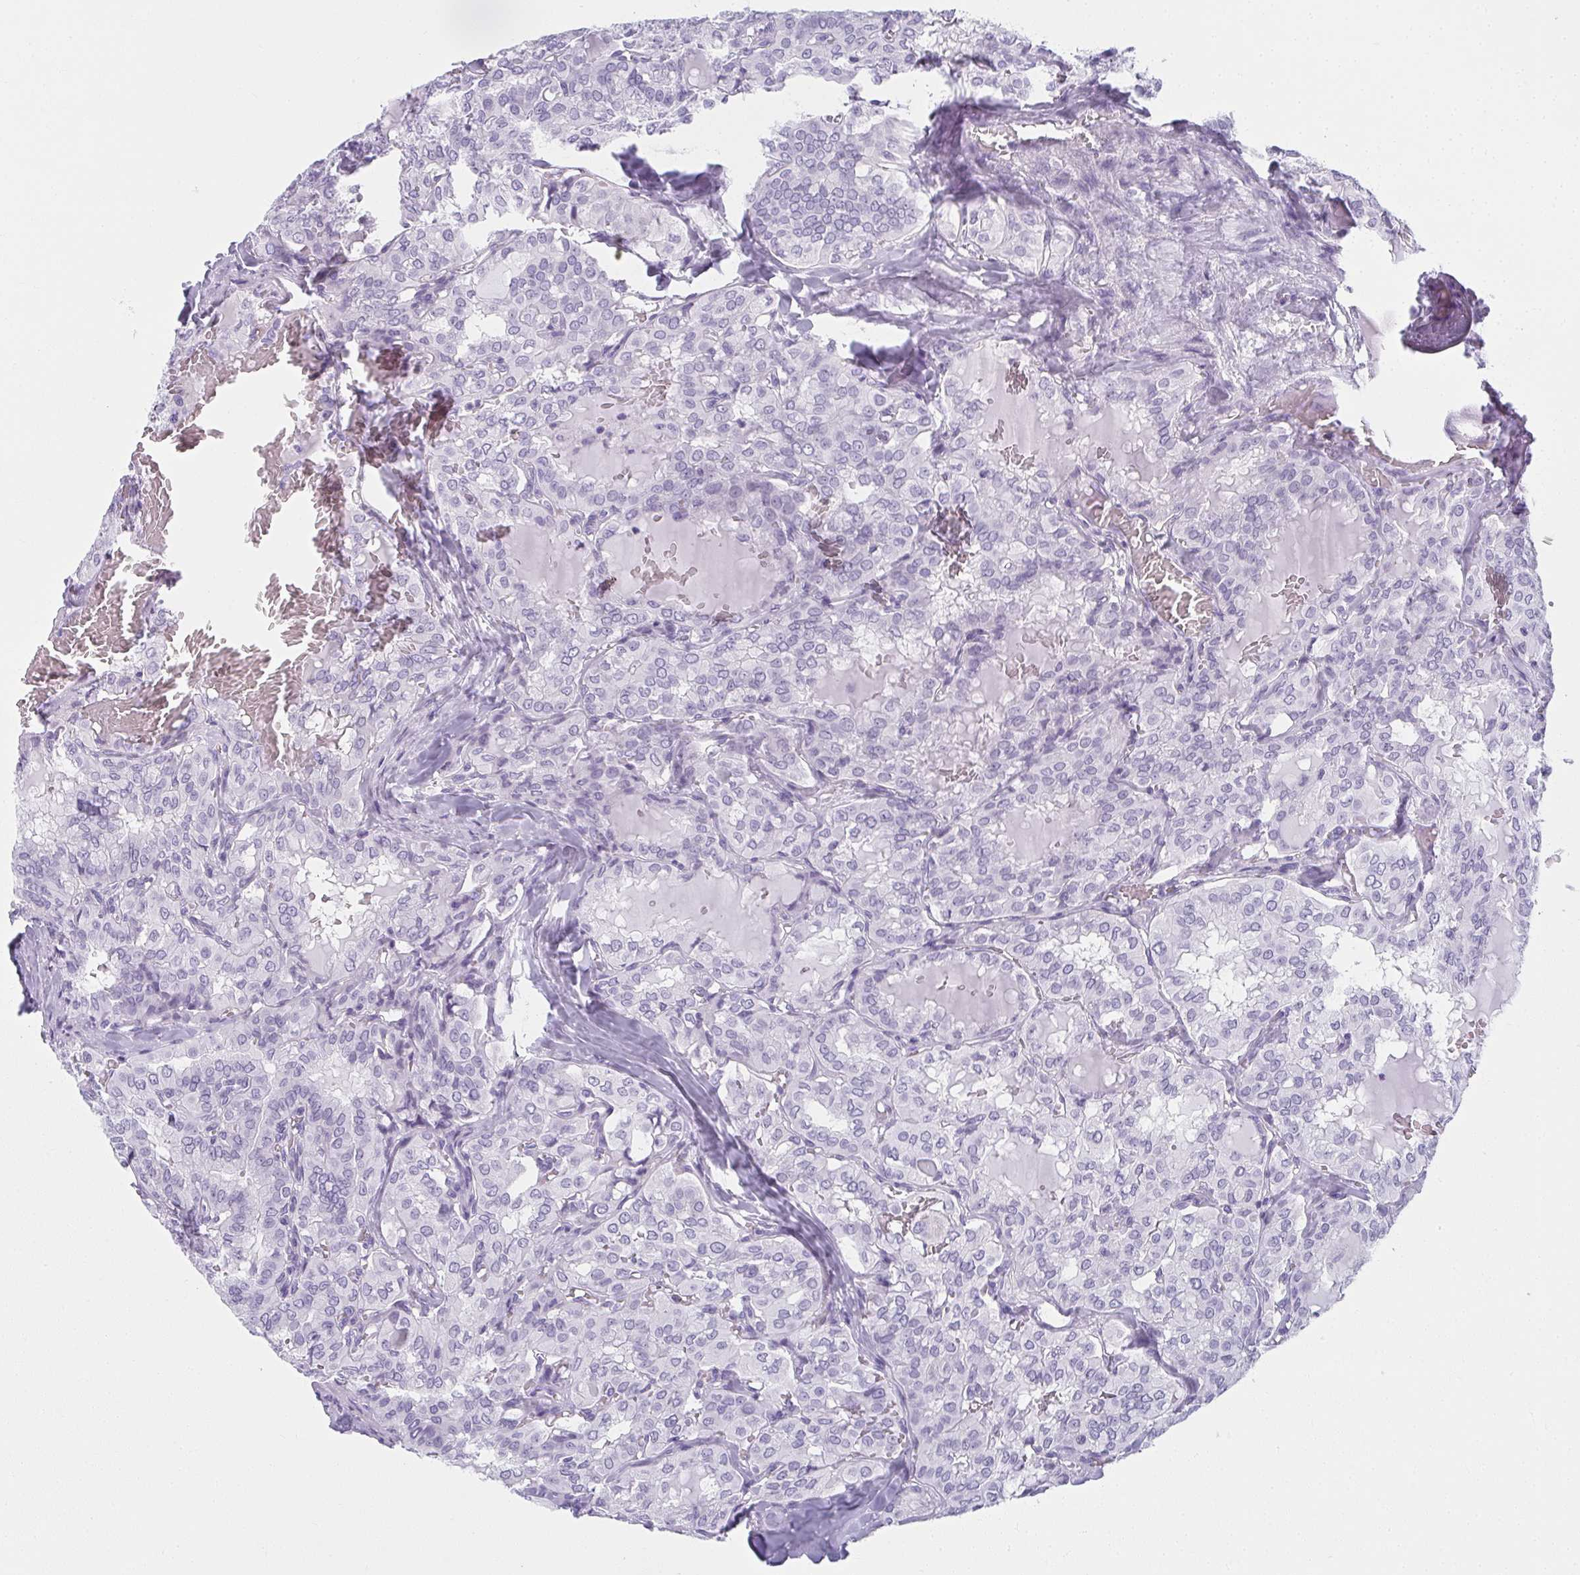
{"staining": {"intensity": "negative", "quantity": "none", "location": "none"}, "tissue": "thyroid cancer", "cell_type": "Tumor cells", "image_type": "cancer", "snomed": [{"axis": "morphology", "description": "Papillary adenocarcinoma, NOS"}, {"axis": "topography", "description": "Thyroid gland"}], "caption": "Immunohistochemistry of papillary adenocarcinoma (thyroid) reveals no positivity in tumor cells.", "gene": "MOBP", "patient": {"sex": "male", "age": 20}}